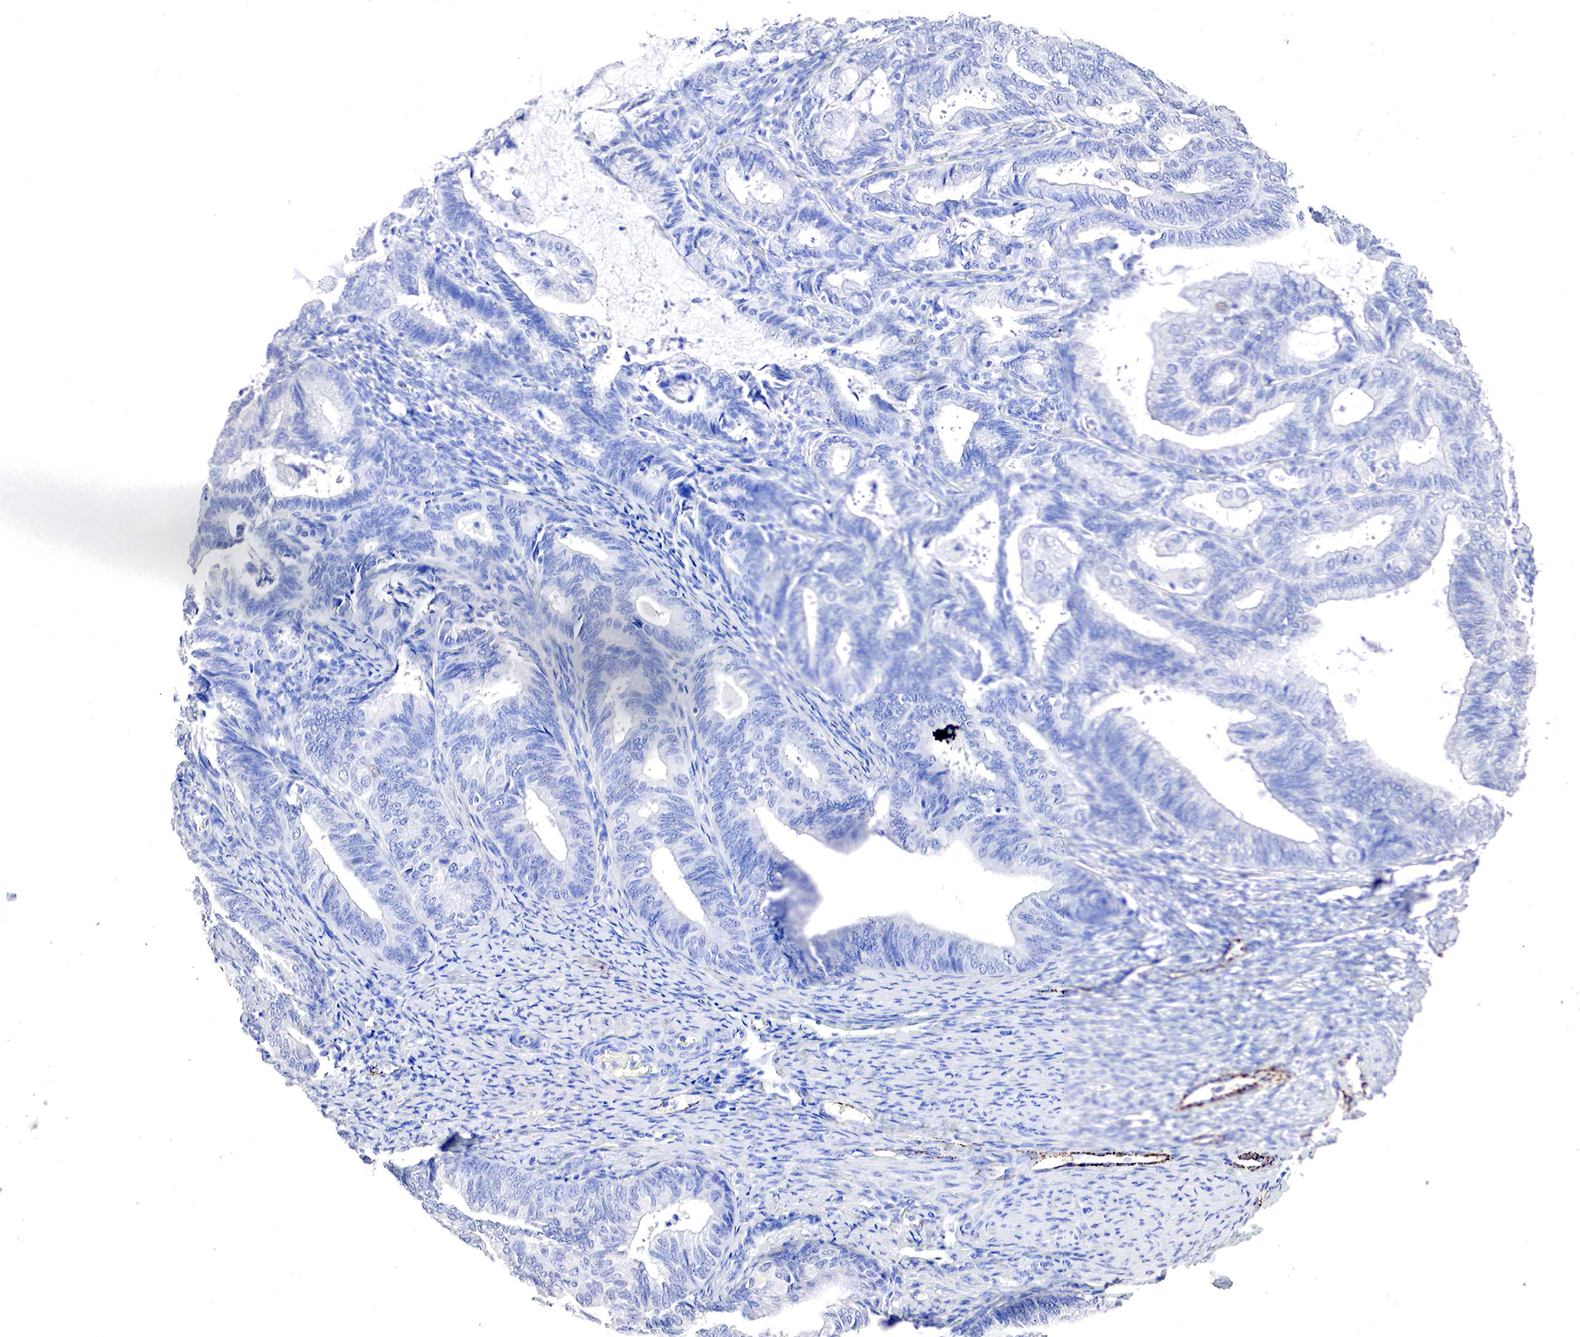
{"staining": {"intensity": "negative", "quantity": "none", "location": "none"}, "tissue": "endometrial cancer", "cell_type": "Tumor cells", "image_type": "cancer", "snomed": [{"axis": "morphology", "description": "Adenocarcinoma, NOS"}, {"axis": "topography", "description": "Endometrium"}], "caption": "There is no significant expression in tumor cells of endometrial cancer.", "gene": "OTC", "patient": {"sex": "female", "age": 63}}